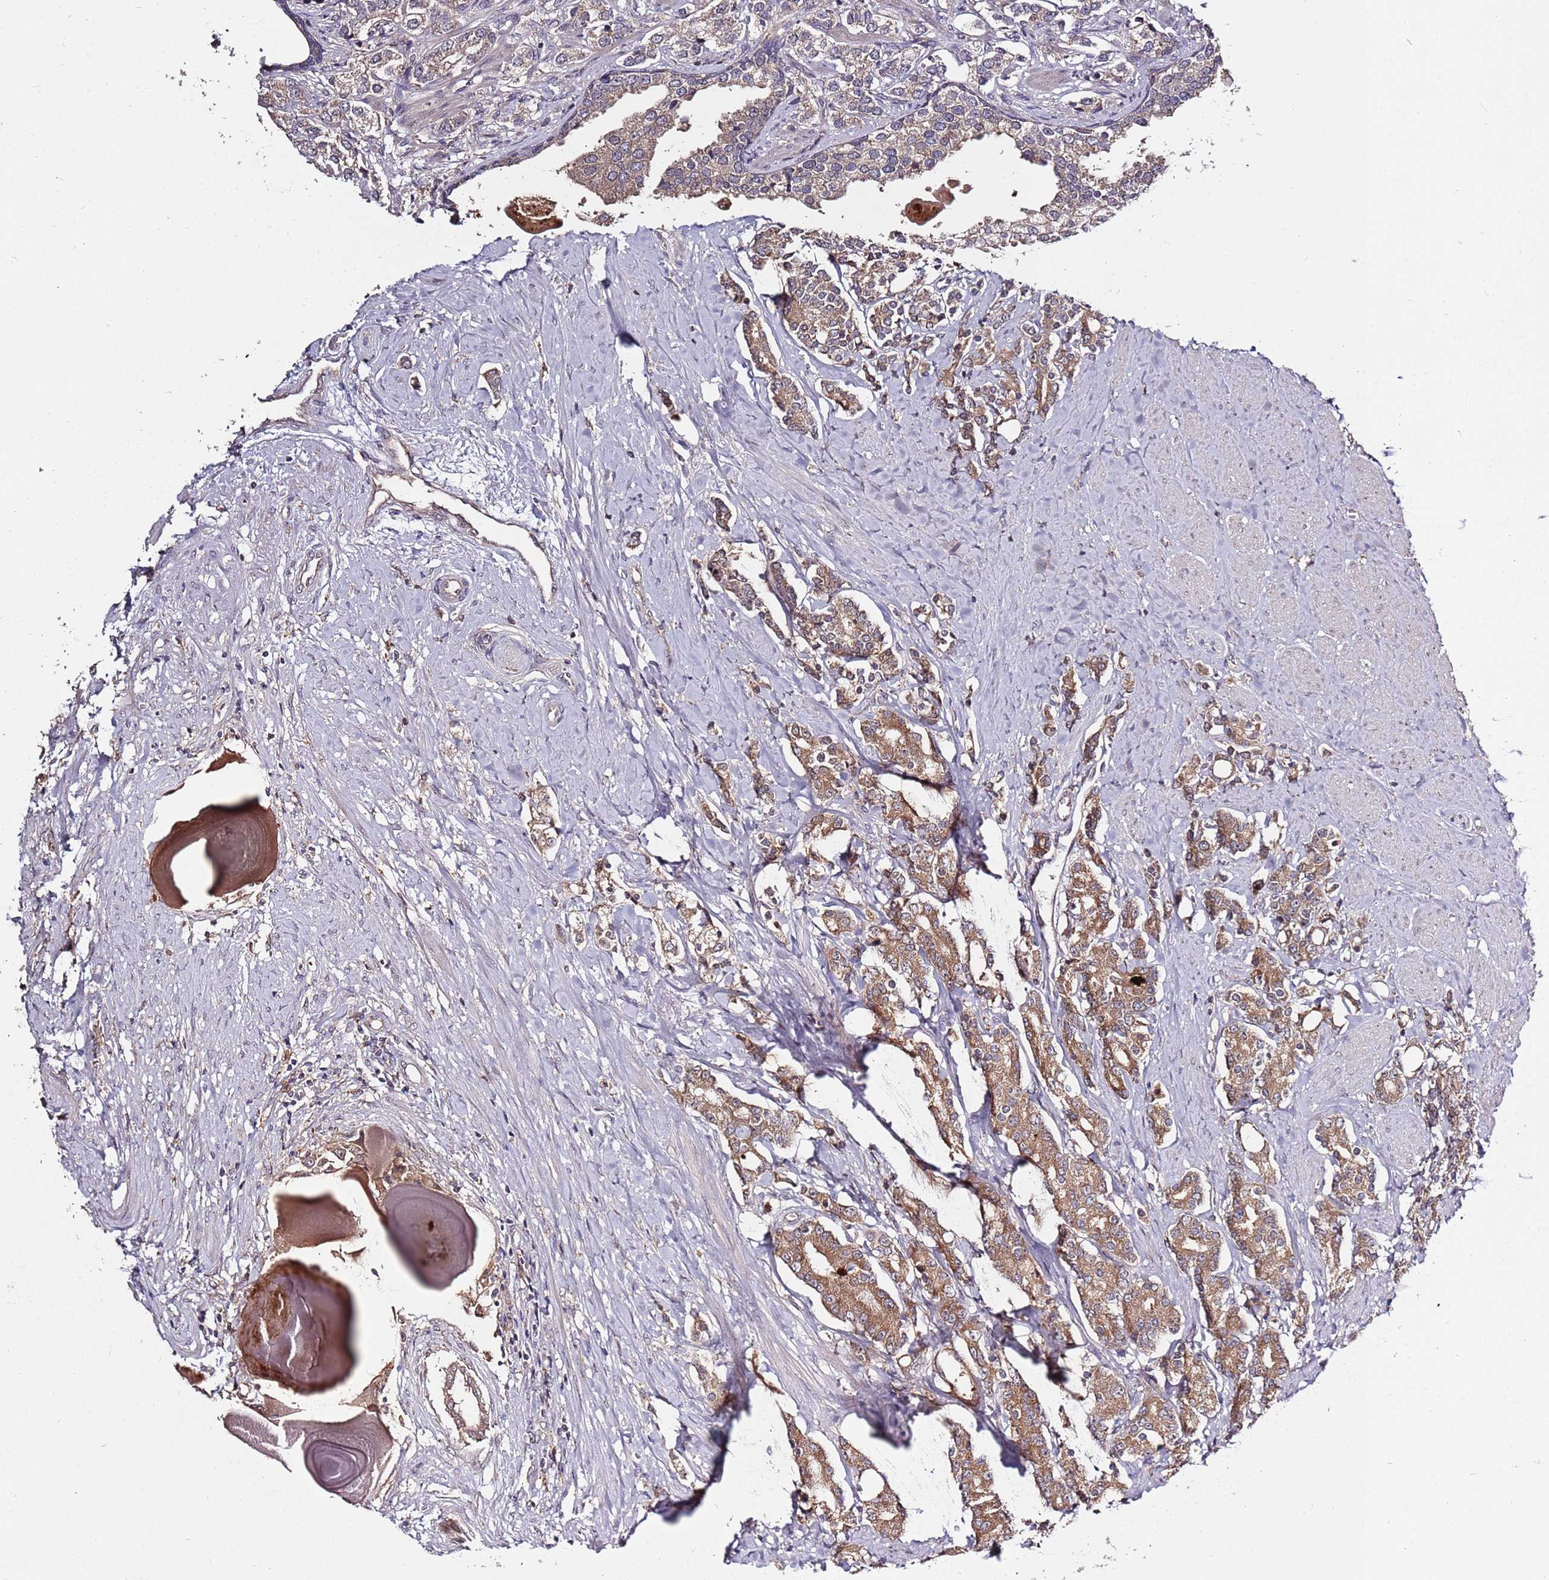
{"staining": {"intensity": "moderate", "quantity": ">75%", "location": "cytoplasmic/membranous"}, "tissue": "prostate cancer", "cell_type": "Tumor cells", "image_type": "cancer", "snomed": [{"axis": "morphology", "description": "Adenocarcinoma, High grade"}, {"axis": "topography", "description": "Prostate"}], "caption": "This is an image of immunohistochemistry staining of high-grade adenocarcinoma (prostate), which shows moderate positivity in the cytoplasmic/membranous of tumor cells.", "gene": "USP32", "patient": {"sex": "male", "age": 62}}